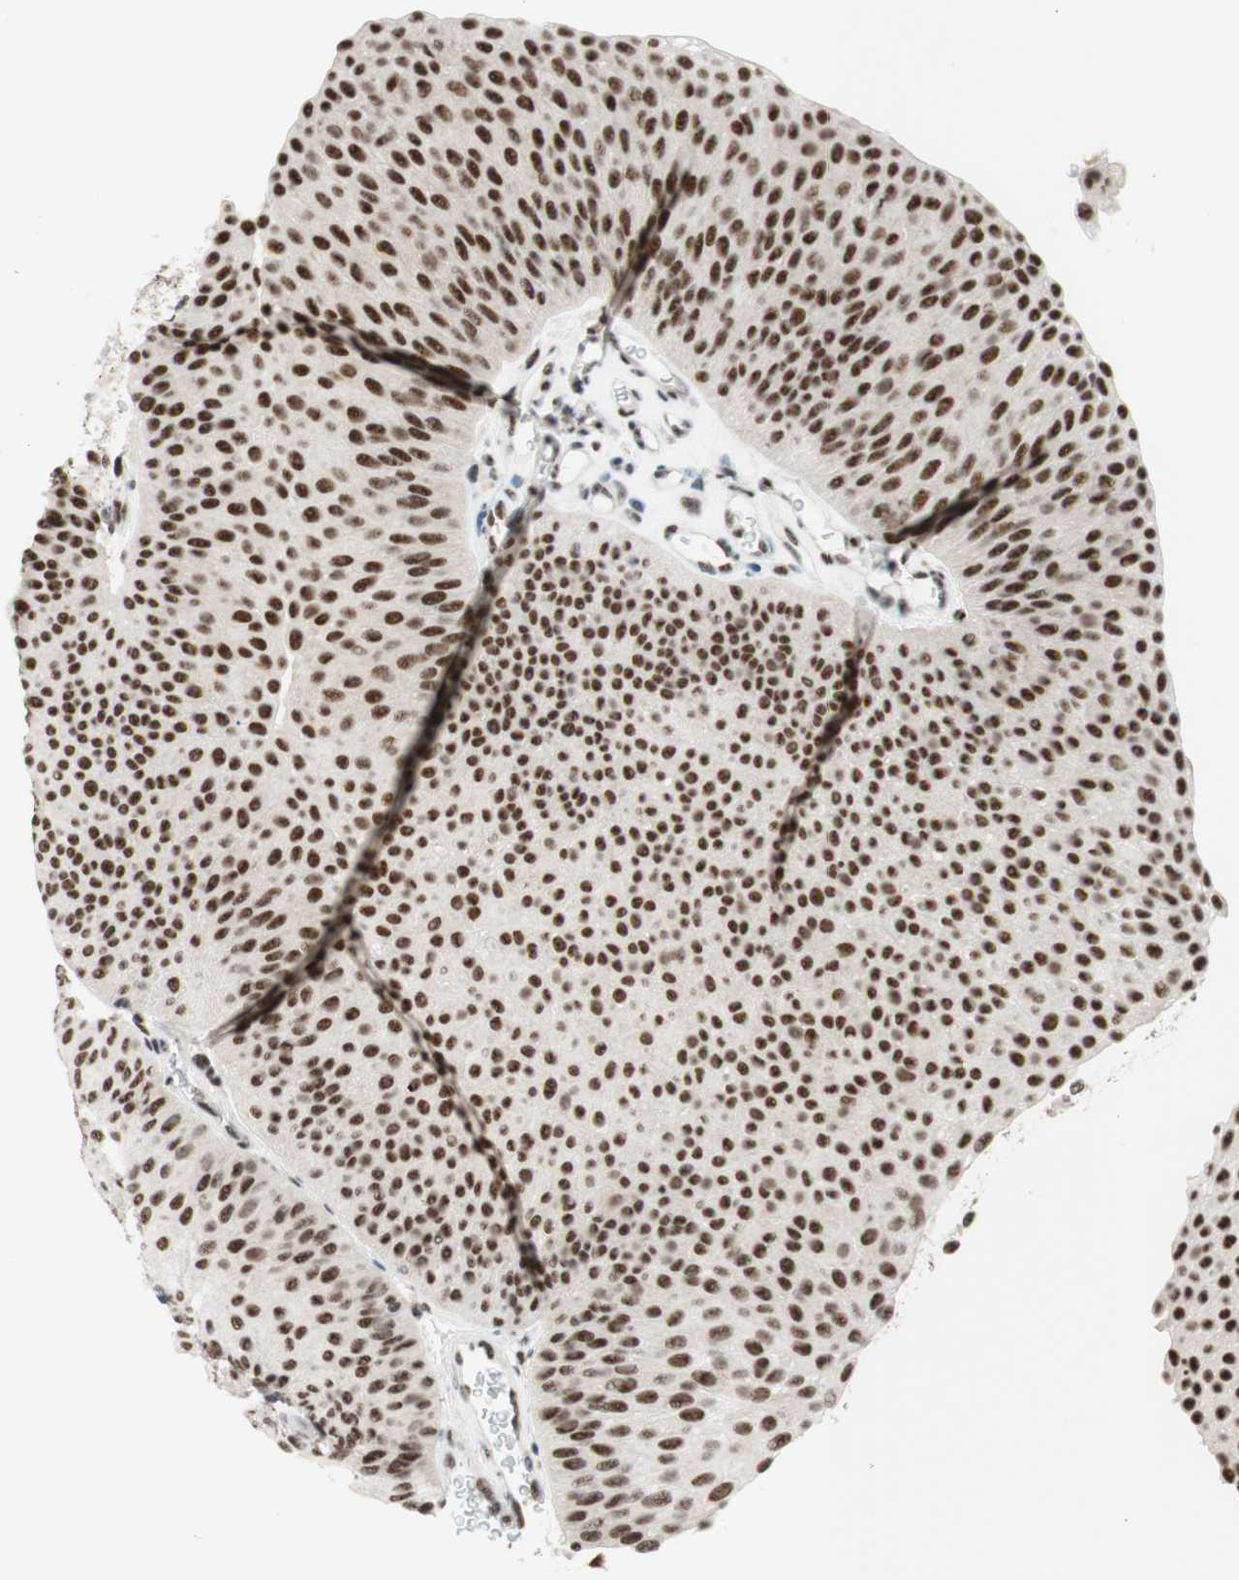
{"staining": {"intensity": "strong", "quantity": ">75%", "location": "nuclear"}, "tissue": "urothelial cancer", "cell_type": "Tumor cells", "image_type": "cancer", "snomed": [{"axis": "morphology", "description": "Urothelial carcinoma, Low grade"}, {"axis": "topography", "description": "Urinary bladder"}], "caption": "A photomicrograph of human urothelial cancer stained for a protein reveals strong nuclear brown staining in tumor cells.", "gene": "PRPF19", "patient": {"sex": "female", "age": 60}}